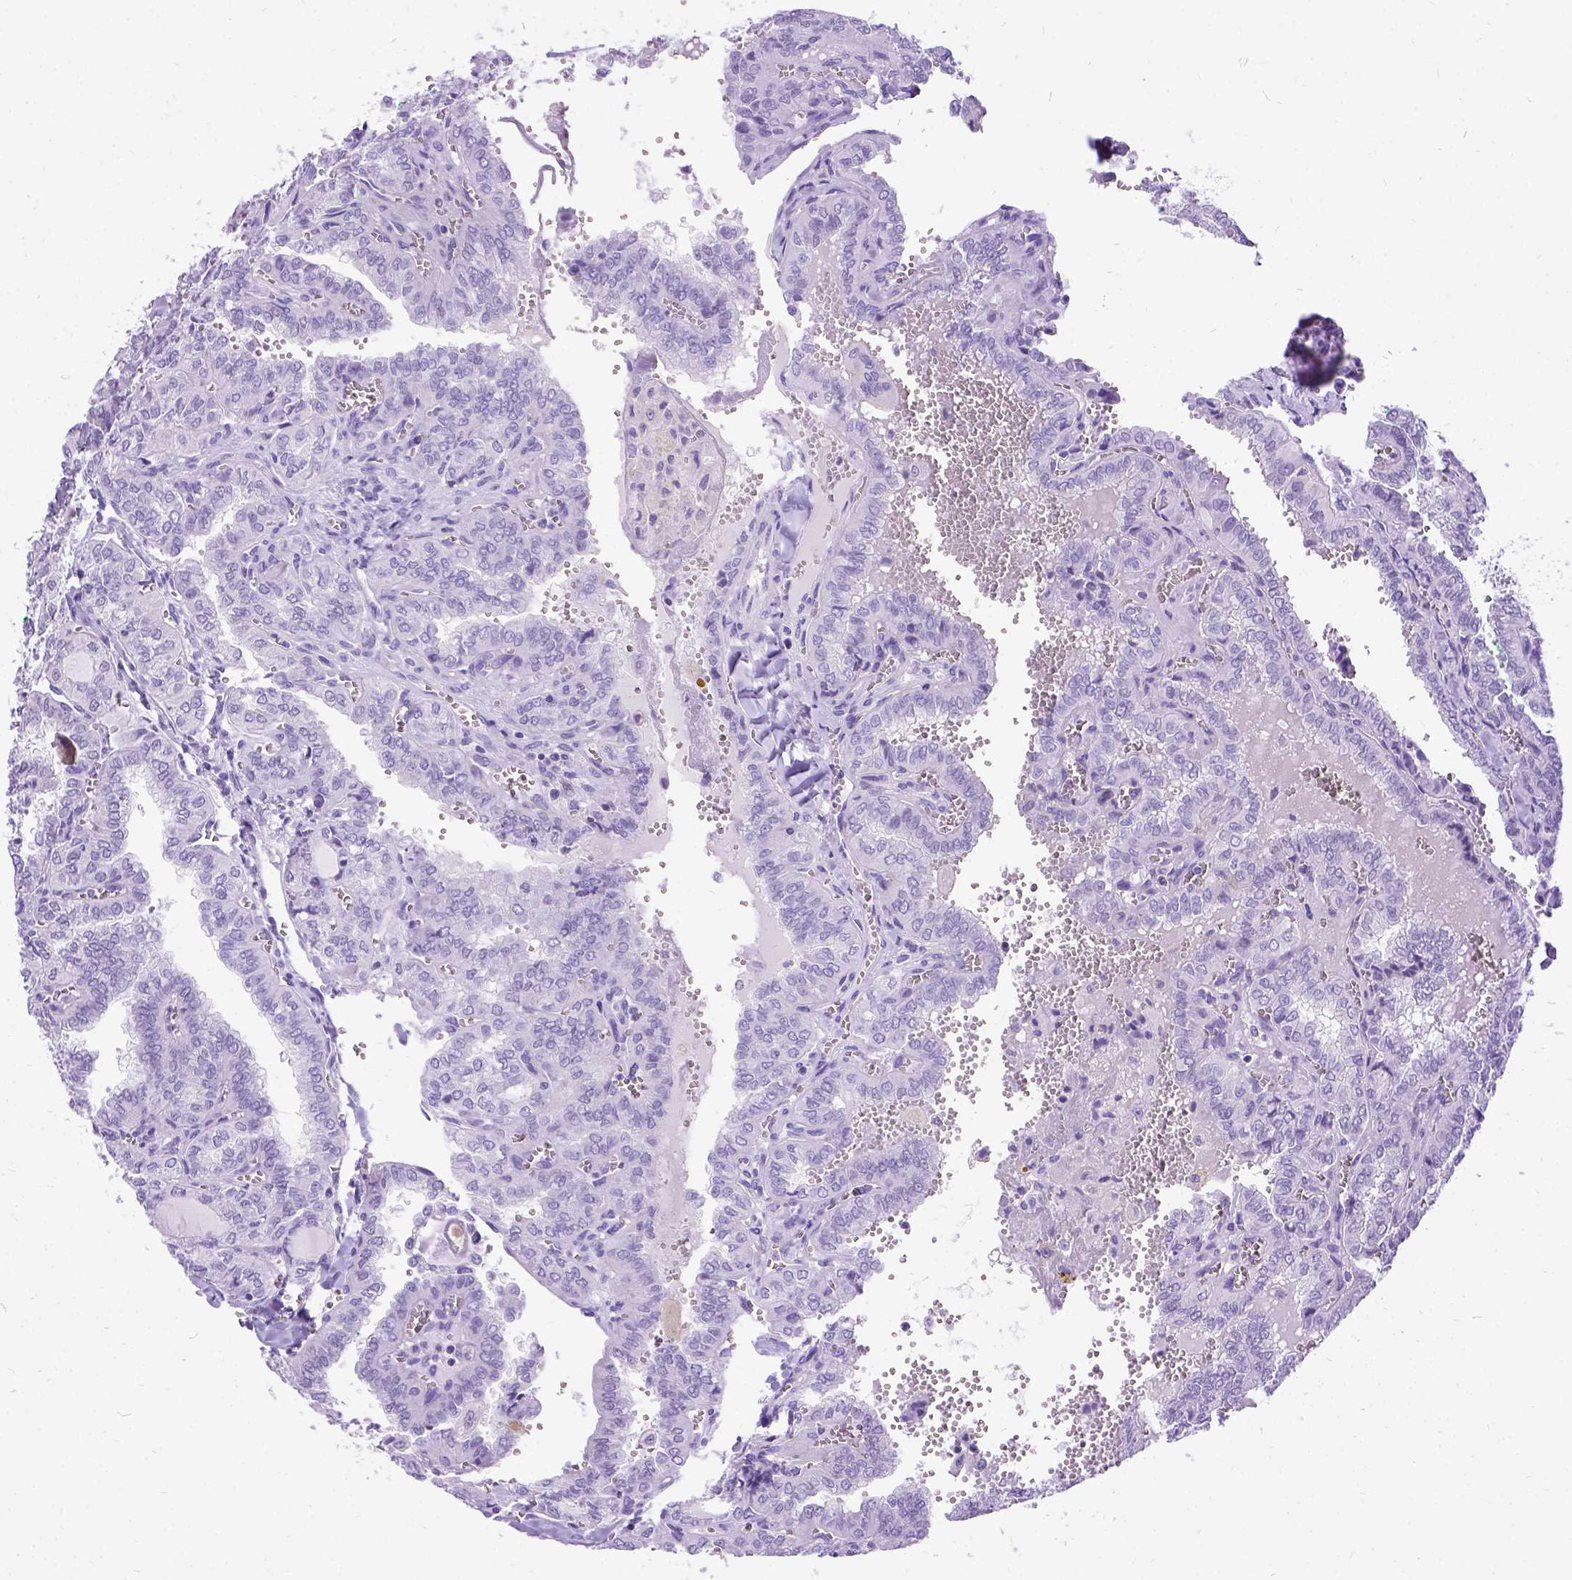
{"staining": {"intensity": "negative", "quantity": "none", "location": "none"}, "tissue": "thyroid cancer", "cell_type": "Tumor cells", "image_type": "cancer", "snomed": [{"axis": "morphology", "description": "Papillary adenocarcinoma, NOS"}, {"axis": "topography", "description": "Thyroid gland"}], "caption": "This is a micrograph of immunohistochemistry (IHC) staining of papillary adenocarcinoma (thyroid), which shows no expression in tumor cells.", "gene": "PRG2", "patient": {"sex": "female", "age": 41}}